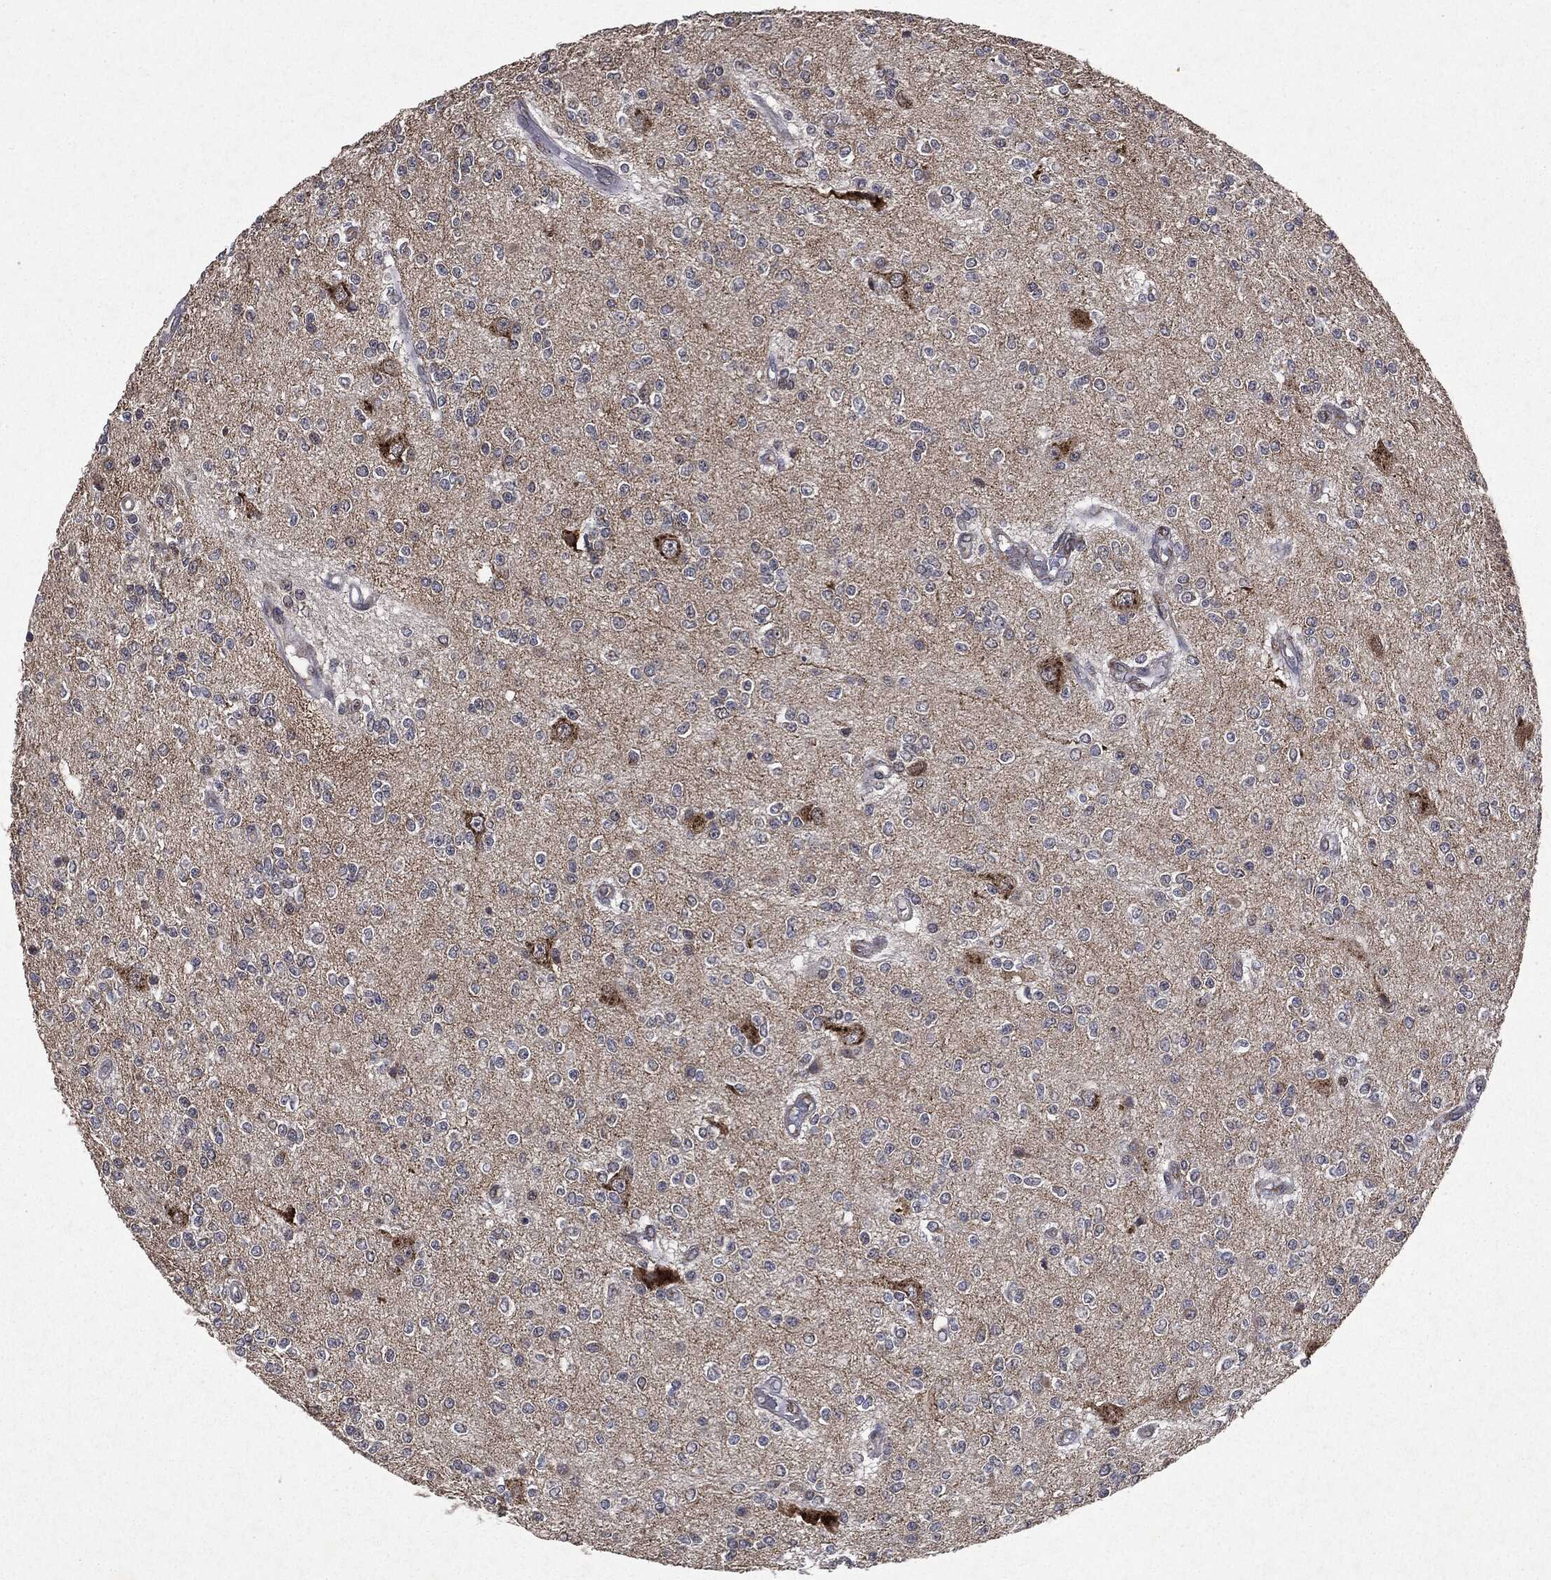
{"staining": {"intensity": "moderate", "quantity": "<25%", "location": "cytoplasmic/membranous"}, "tissue": "glioma", "cell_type": "Tumor cells", "image_type": "cancer", "snomed": [{"axis": "morphology", "description": "Glioma, malignant, Low grade"}, {"axis": "topography", "description": "Brain"}], "caption": "An image showing moderate cytoplasmic/membranous positivity in approximately <25% of tumor cells in glioma, as visualized by brown immunohistochemical staining.", "gene": "PLPPR2", "patient": {"sex": "male", "age": 67}}